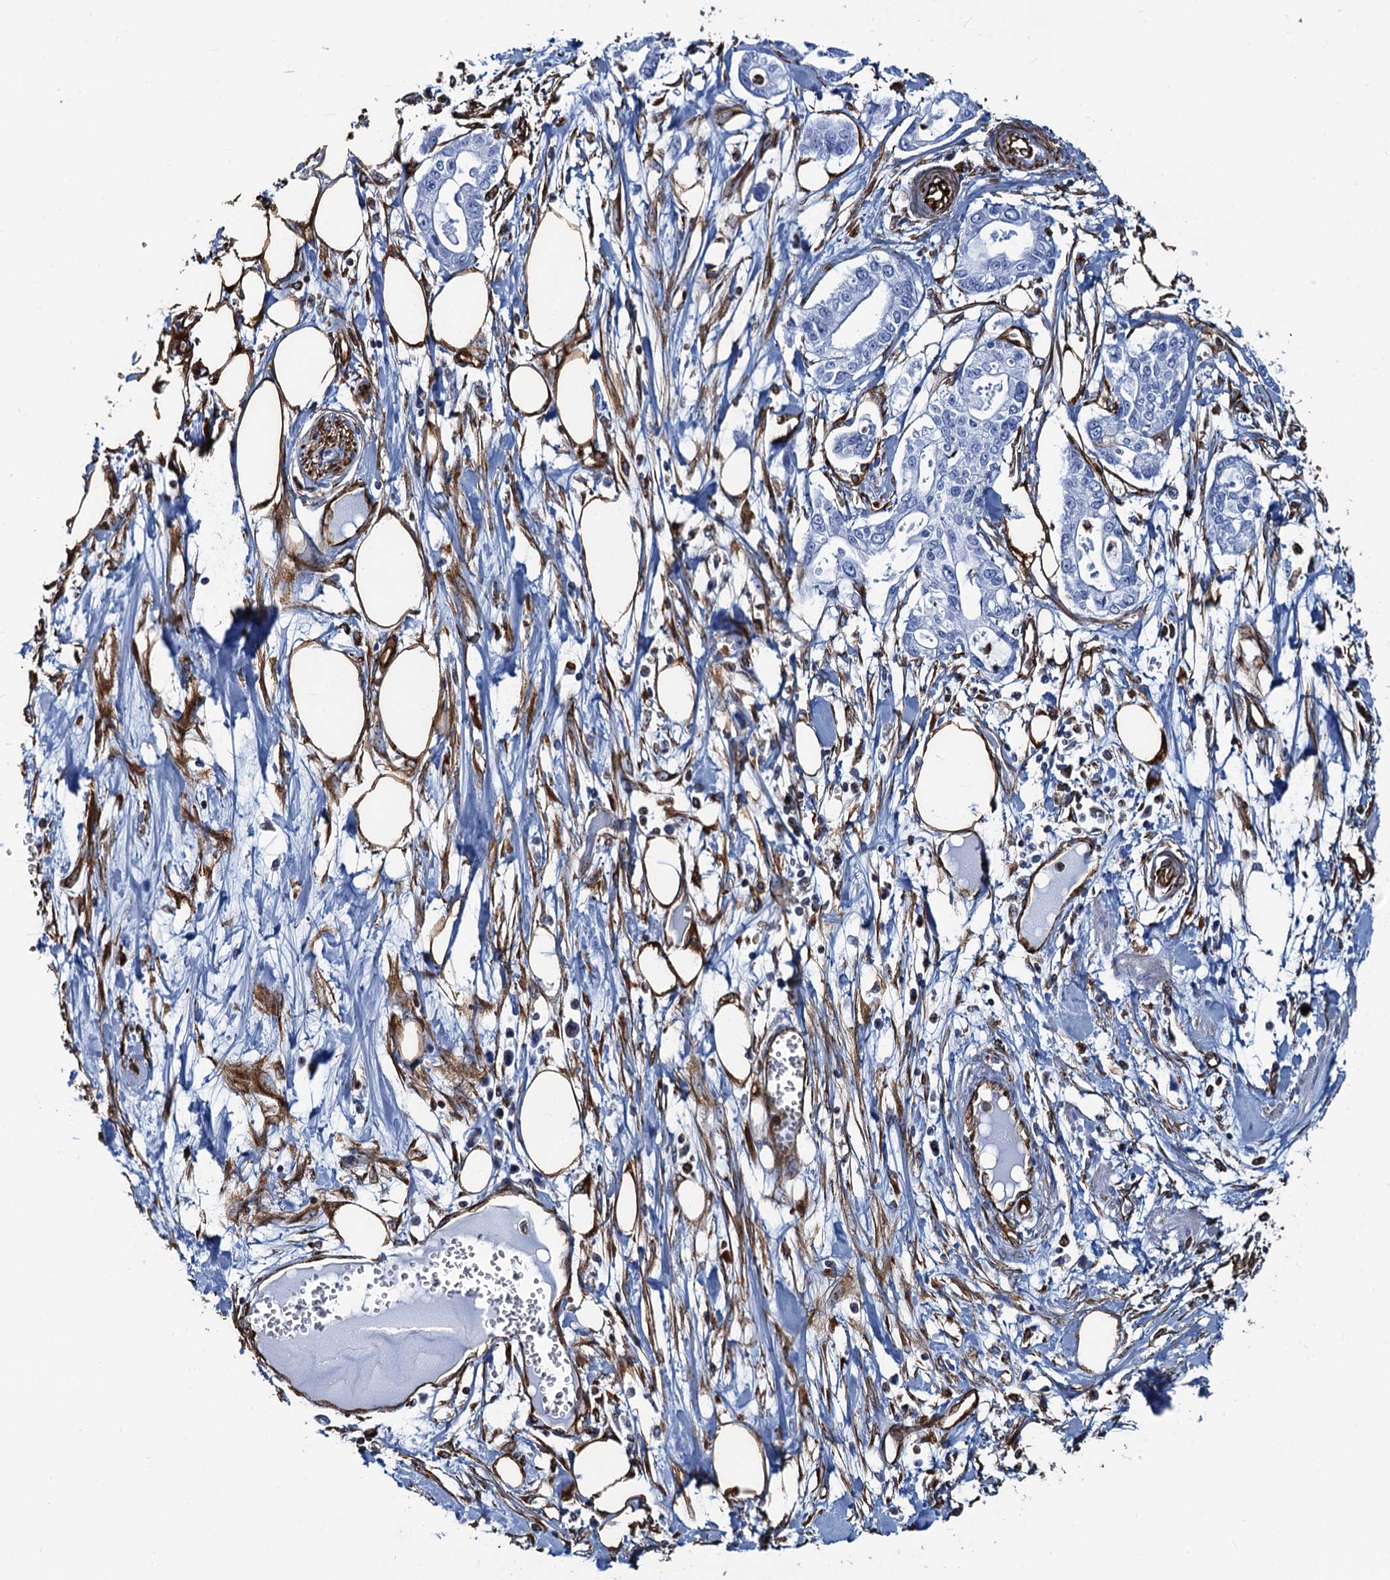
{"staining": {"intensity": "negative", "quantity": "none", "location": "none"}, "tissue": "pancreatic cancer", "cell_type": "Tumor cells", "image_type": "cancer", "snomed": [{"axis": "morphology", "description": "Adenocarcinoma, NOS"}, {"axis": "topography", "description": "Pancreas"}], "caption": "An immunohistochemistry image of pancreatic cancer is shown. There is no staining in tumor cells of pancreatic cancer. (DAB immunohistochemistry (IHC) with hematoxylin counter stain).", "gene": "PGM2", "patient": {"sex": "male", "age": 68}}